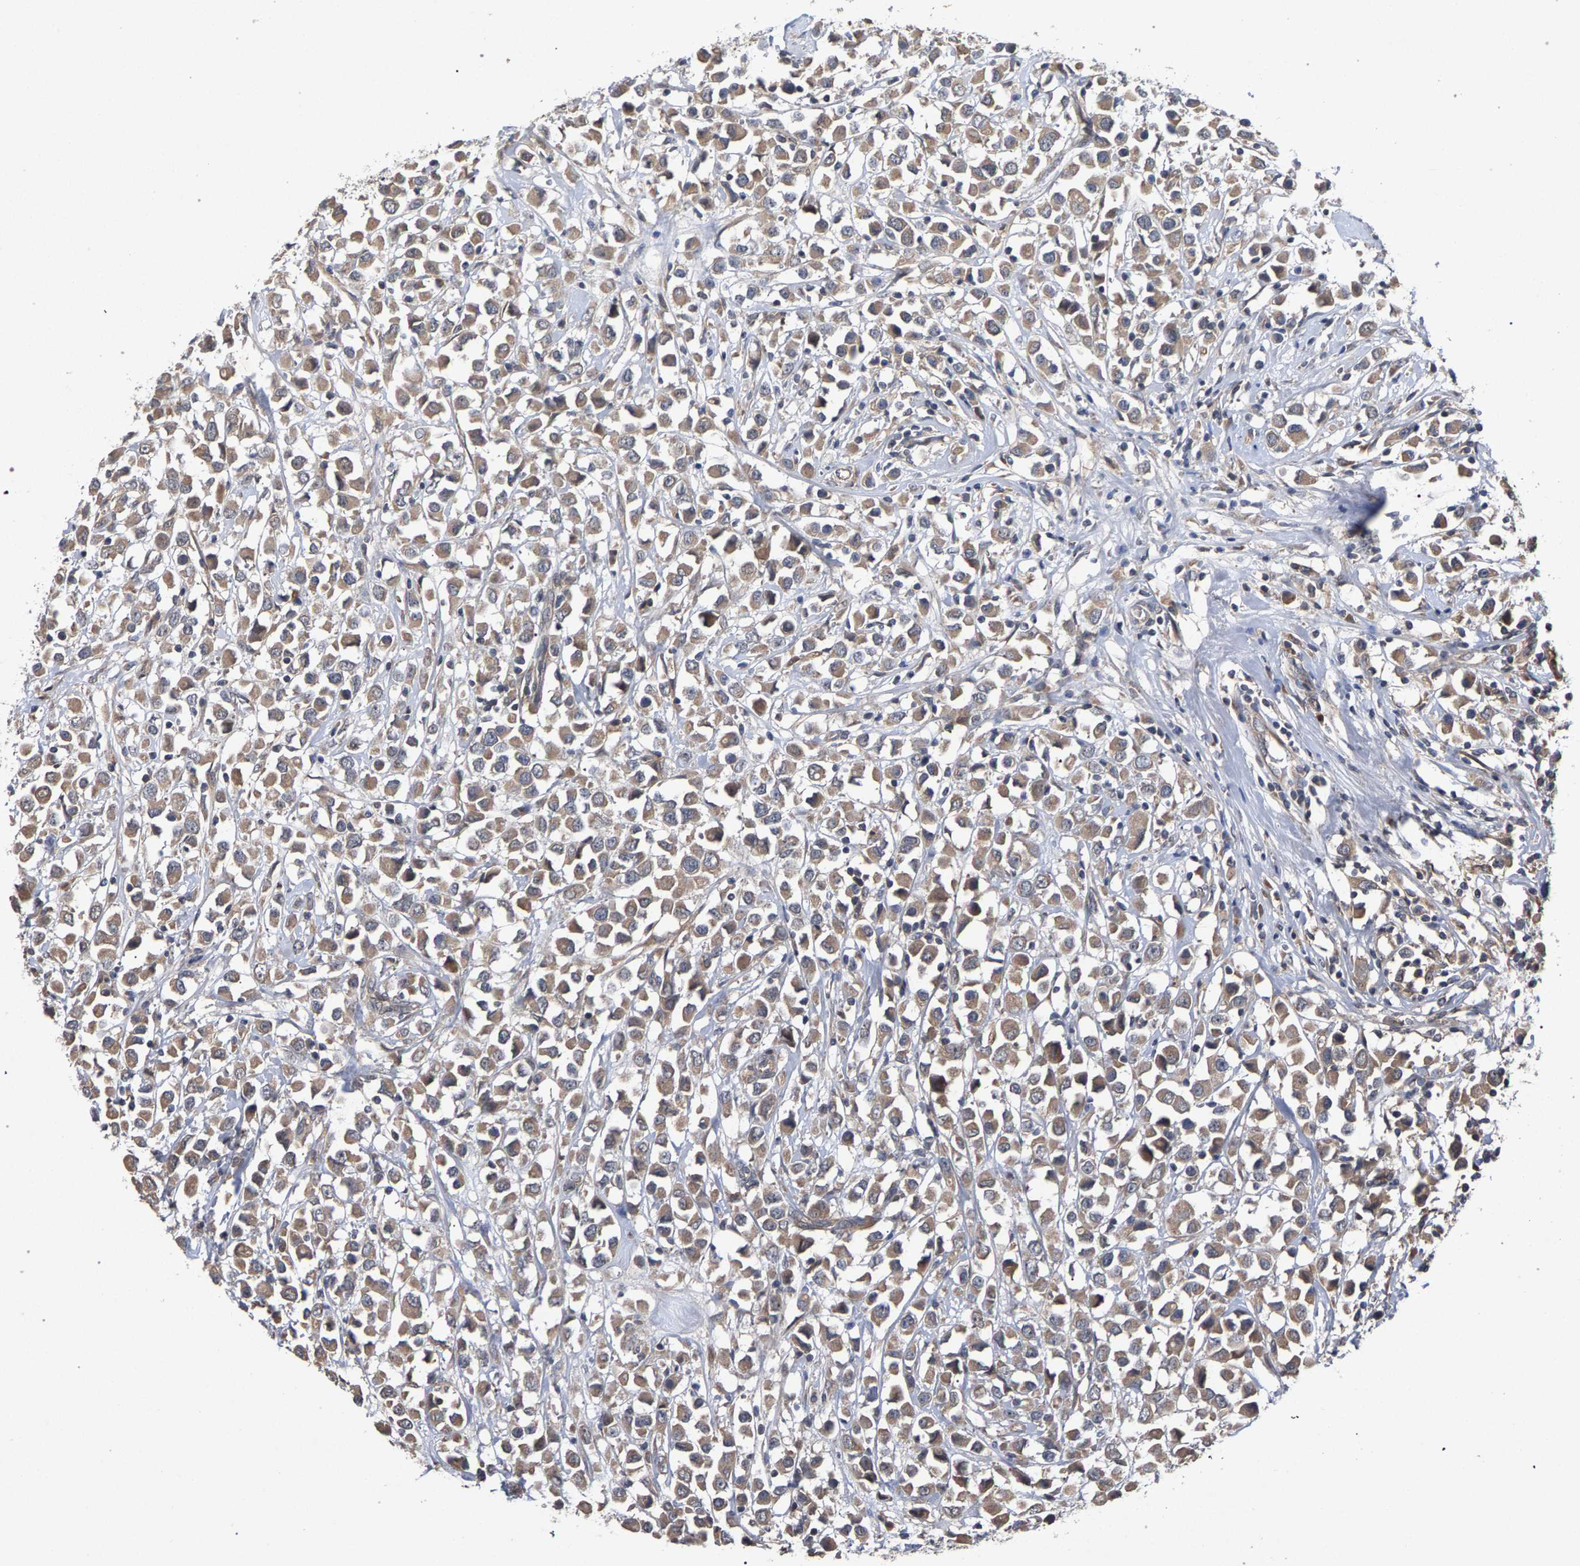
{"staining": {"intensity": "weak", "quantity": ">75%", "location": "cytoplasmic/membranous"}, "tissue": "breast cancer", "cell_type": "Tumor cells", "image_type": "cancer", "snomed": [{"axis": "morphology", "description": "Duct carcinoma"}, {"axis": "topography", "description": "Breast"}], "caption": "Tumor cells display low levels of weak cytoplasmic/membranous positivity in approximately >75% of cells in human breast invasive ductal carcinoma. (Brightfield microscopy of DAB IHC at high magnification).", "gene": "SLC4A4", "patient": {"sex": "female", "age": 61}}